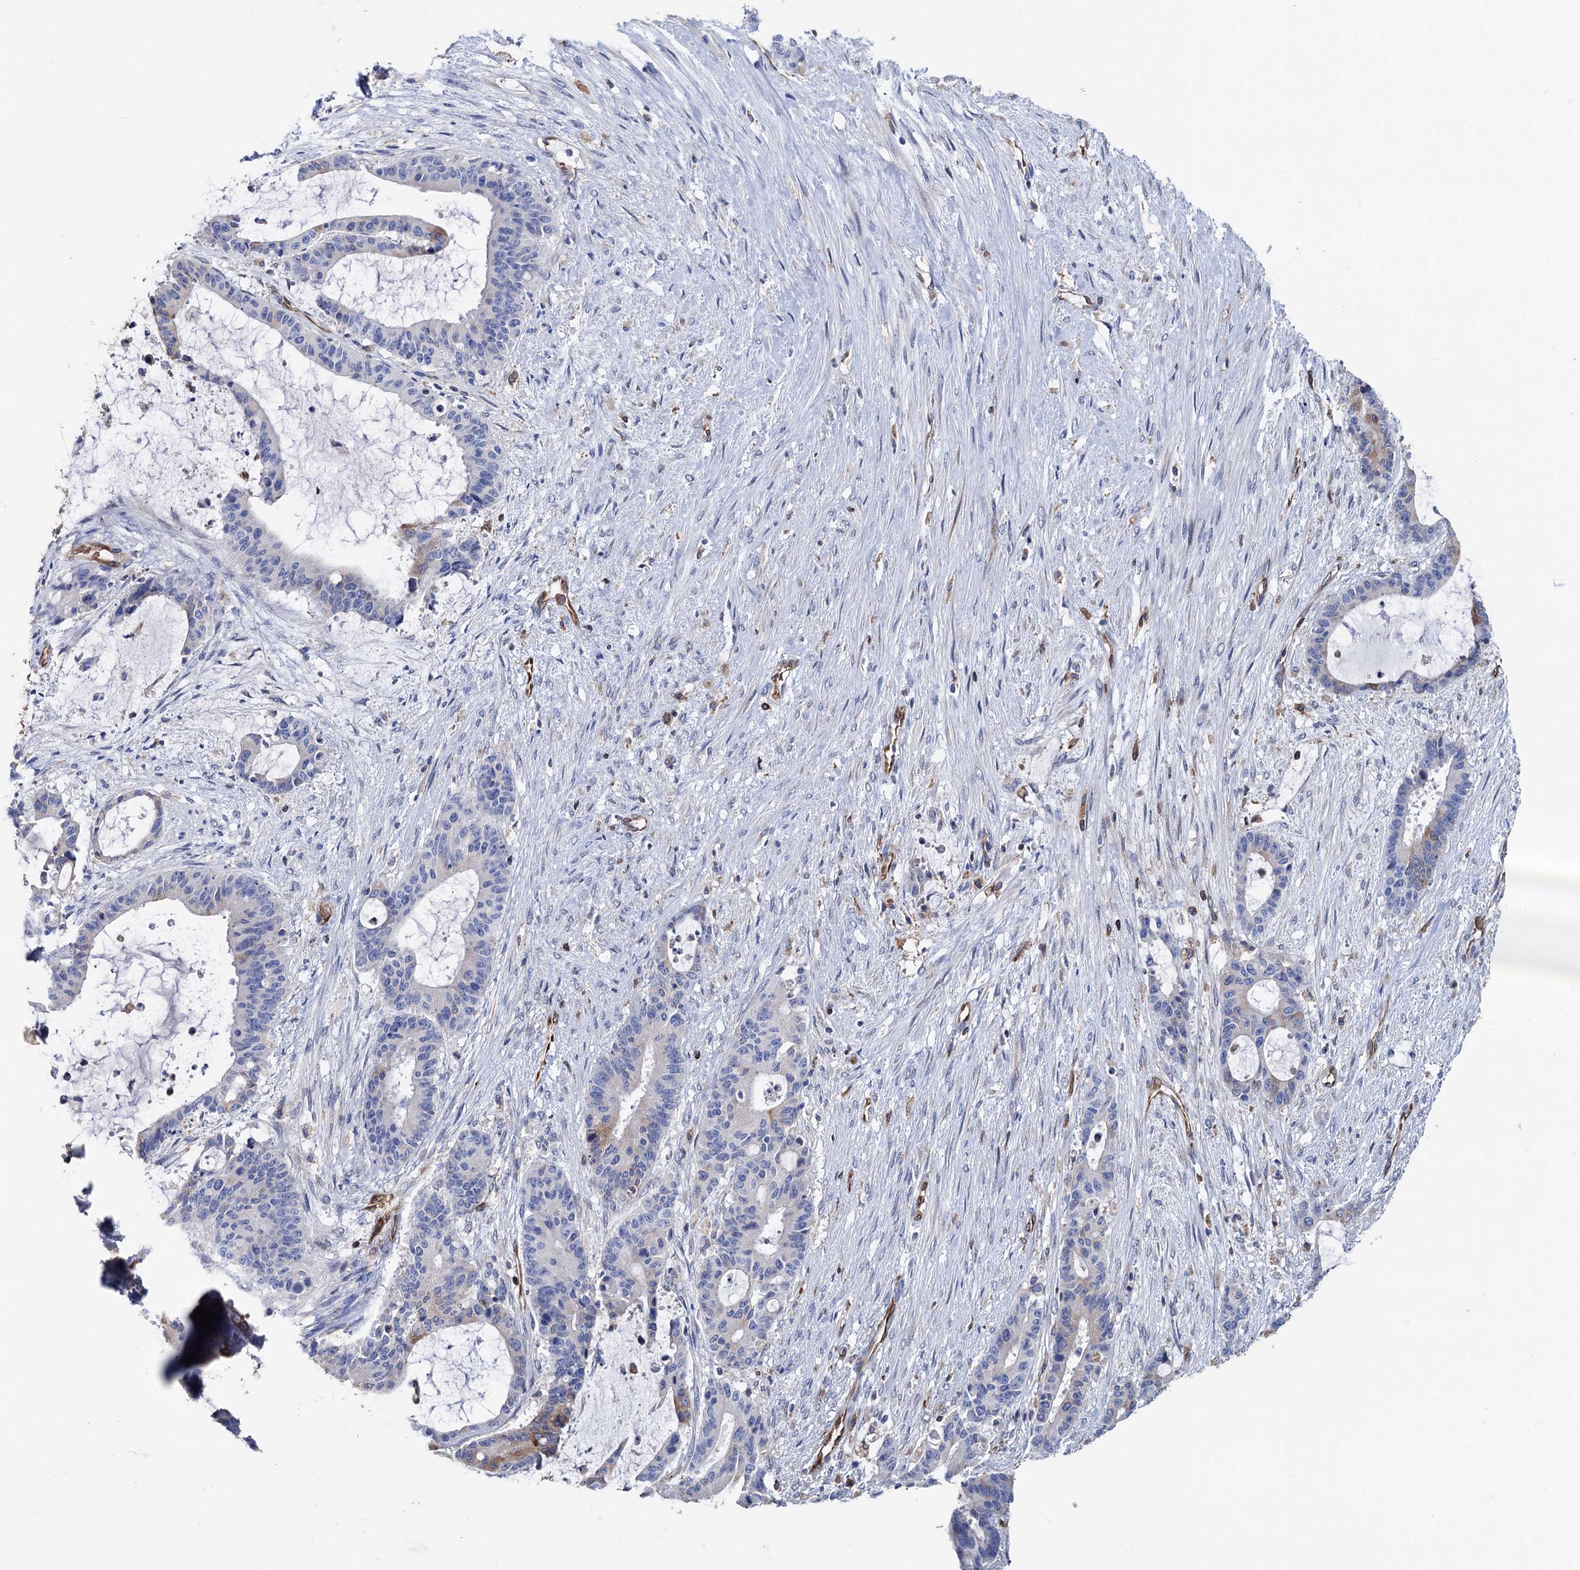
{"staining": {"intensity": "strong", "quantity": "<25%", "location": "cytoplasmic/membranous"}, "tissue": "liver cancer", "cell_type": "Tumor cells", "image_type": "cancer", "snomed": [{"axis": "morphology", "description": "Normal tissue, NOS"}, {"axis": "morphology", "description": "Cholangiocarcinoma"}, {"axis": "topography", "description": "Liver"}, {"axis": "topography", "description": "Peripheral nerve tissue"}], "caption": "Human liver cancer stained with a protein marker displays strong staining in tumor cells.", "gene": "STING1", "patient": {"sex": "female", "age": 73}}